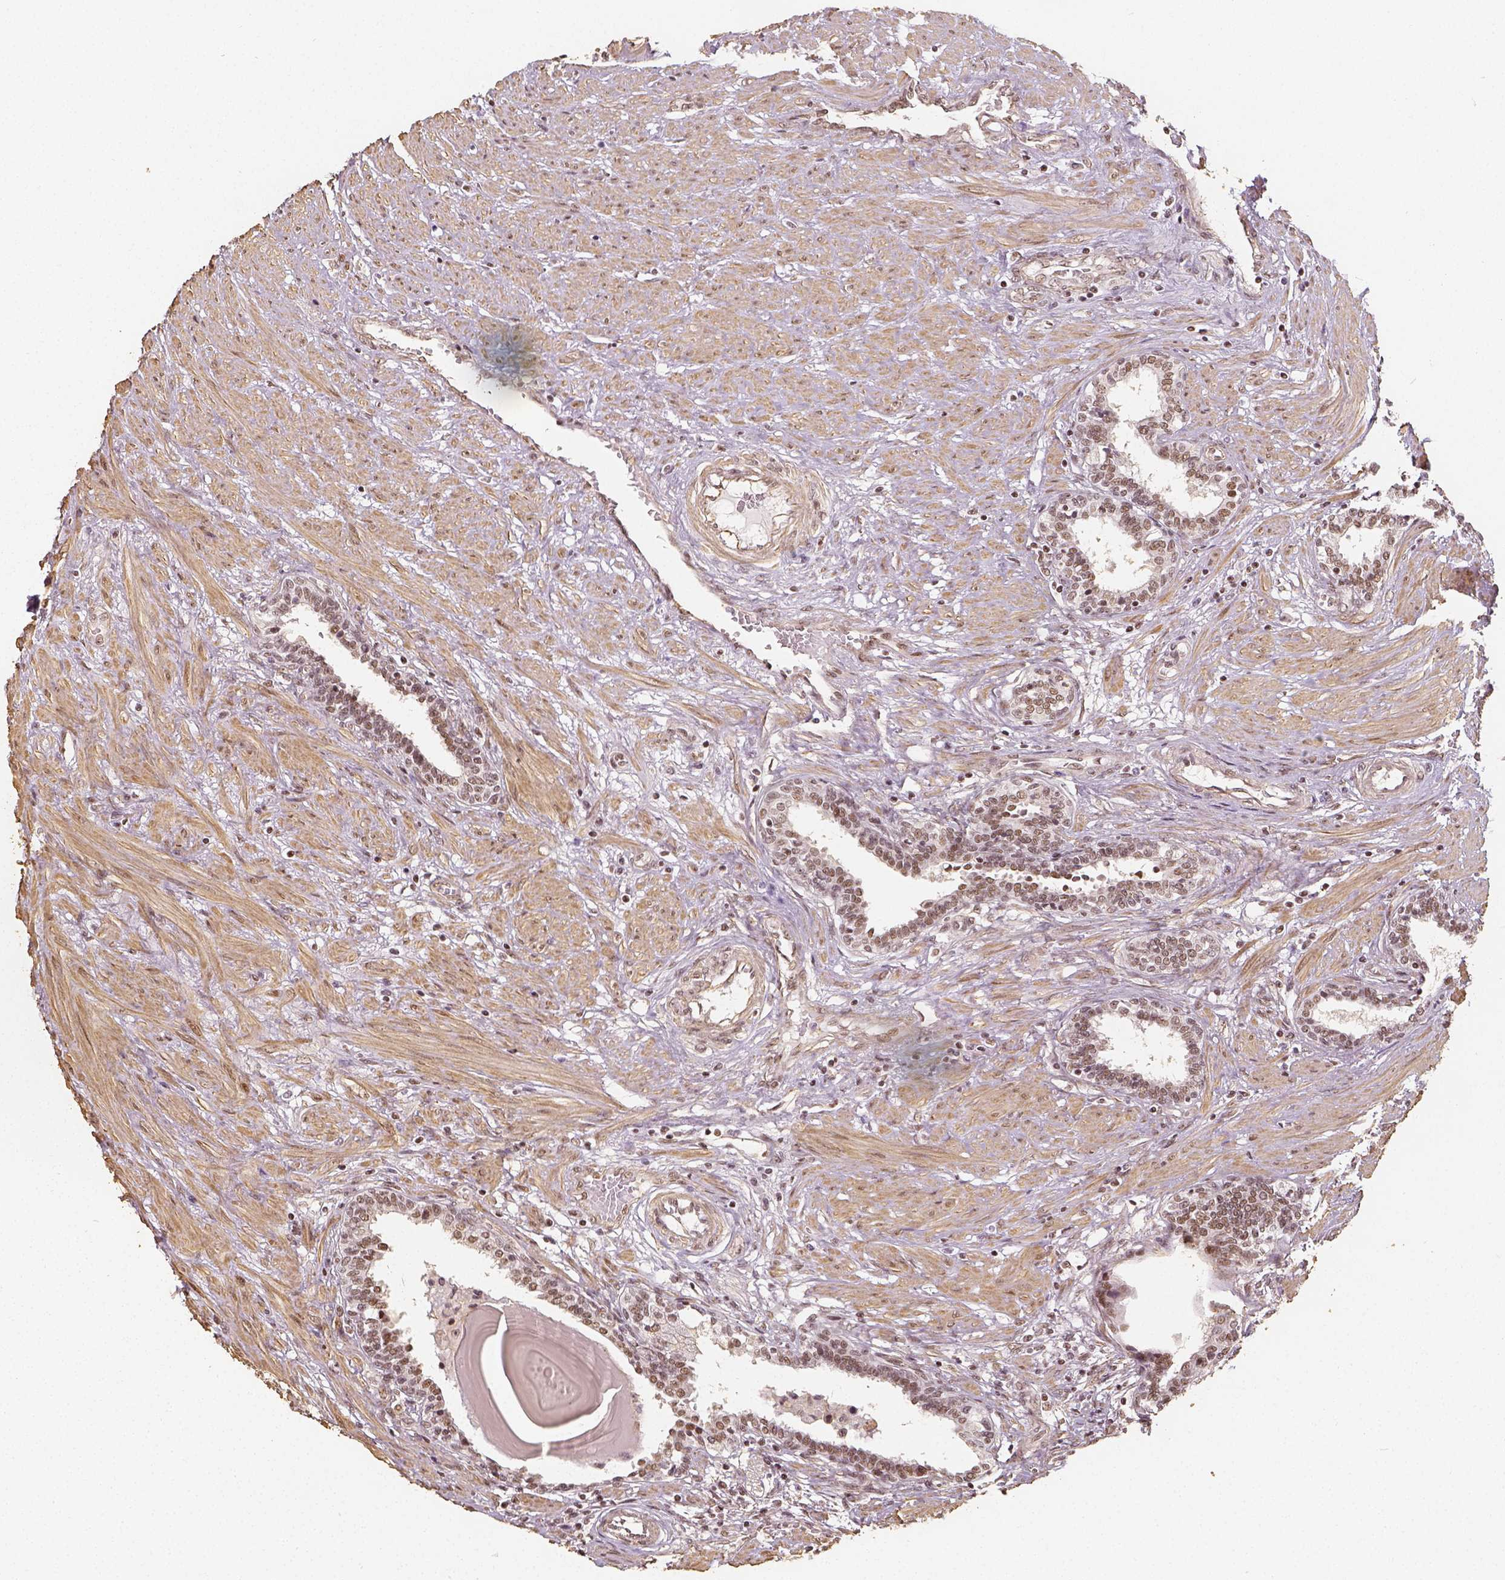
{"staining": {"intensity": "moderate", "quantity": ">75%", "location": "nuclear"}, "tissue": "prostate", "cell_type": "Glandular cells", "image_type": "normal", "snomed": [{"axis": "morphology", "description": "Normal tissue, NOS"}, {"axis": "topography", "description": "Prostate"}], "caption": "Protein staining of benign prostate displays moderate nuclear expression in approximately >75% of glandular cells.", "gene": "HDAC1", "patient": {"sex": "male", "age": 55}}